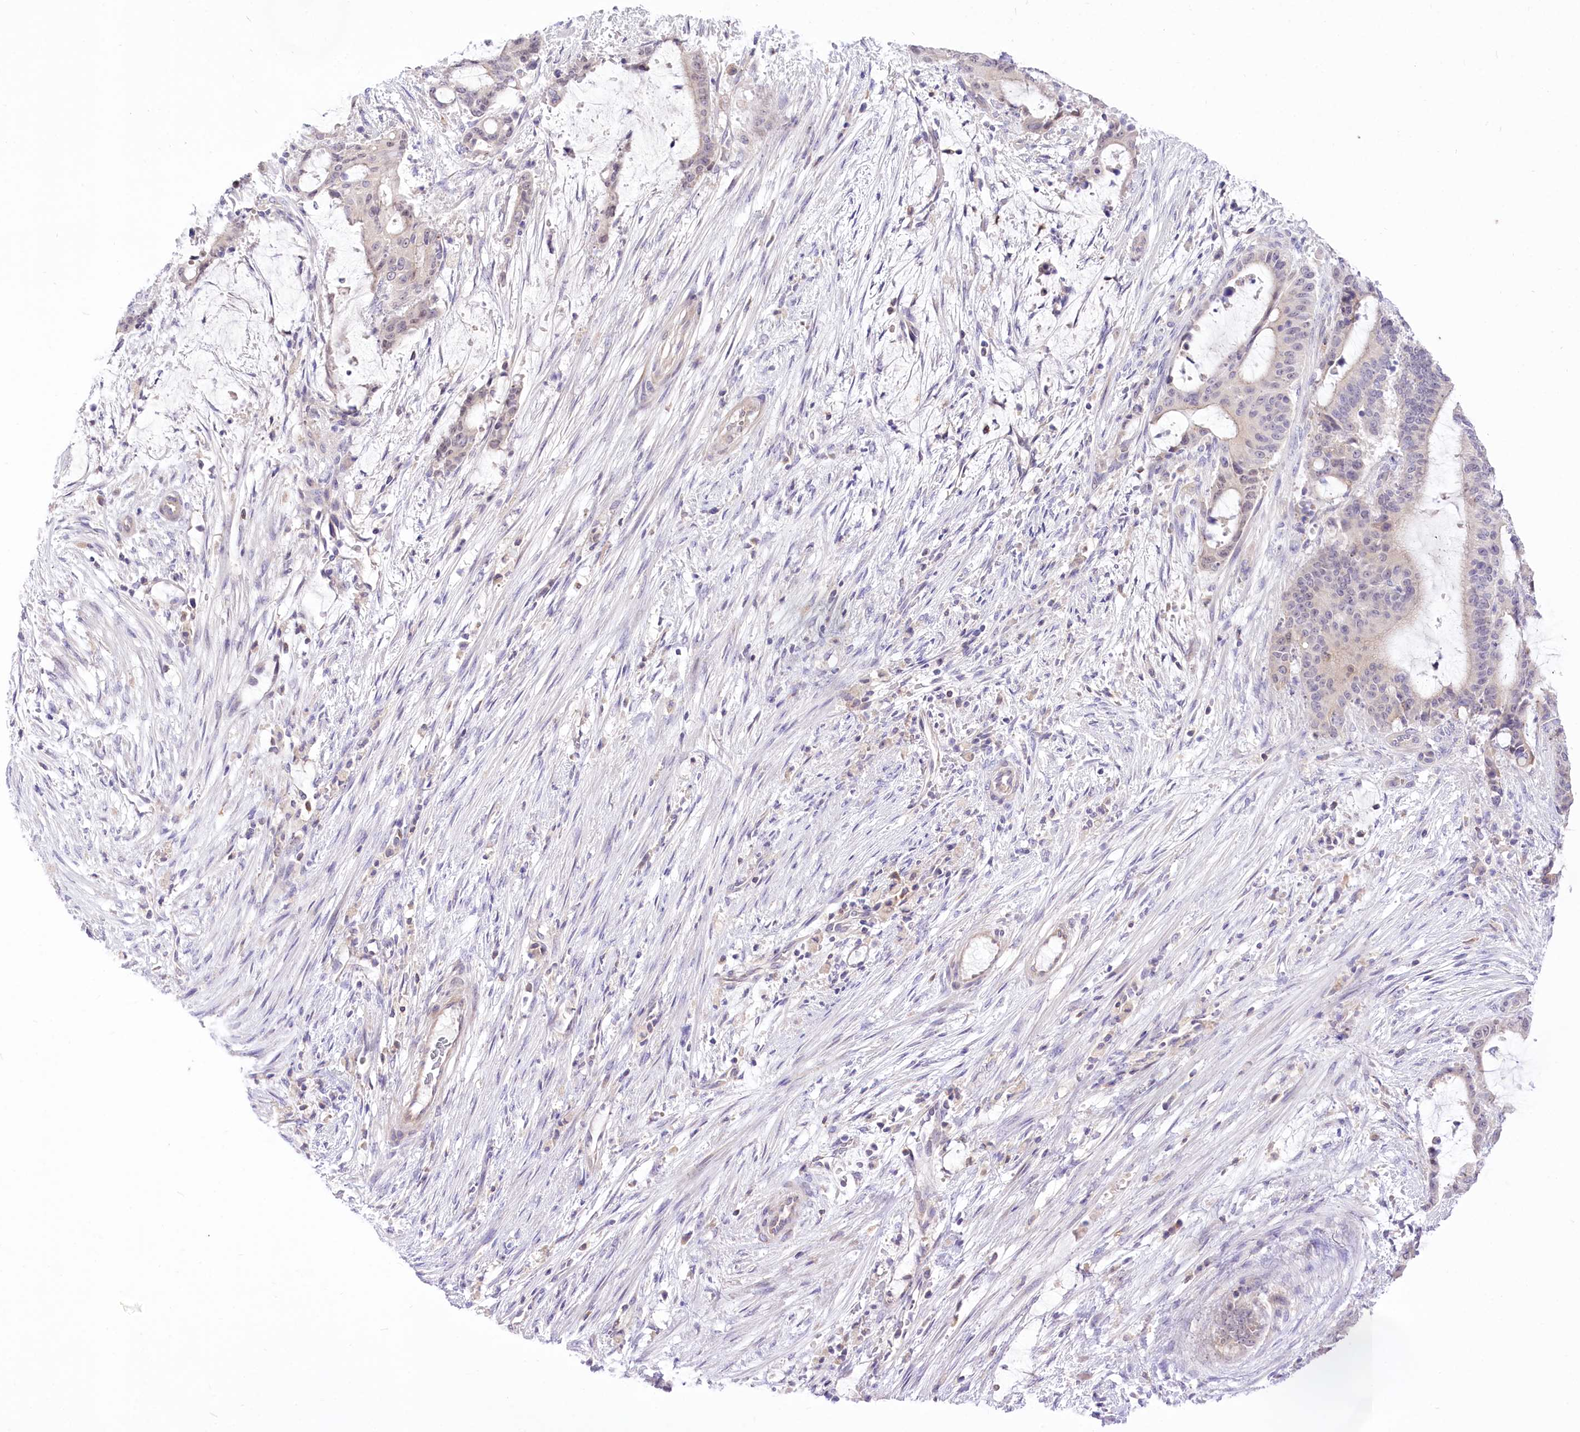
{"staining": {"intensity": "weak", "quantity": "<25%", "location": "cytoplasmic/membranous,nuclear"}, "tissue": "liver cancer", "cell_type": "Tumor cells", "image_type": "cancer", "snomed": [{"axis": "morphology", "description": "Normal tissue, NOS"}, {"axis": "morphology", "description": "Cholangiocarcinoma"}, {"axis": "topography", "description": "Liver"}, {"axis": "topography", "description": "Peripheral nerve tissue"}], "caption": "Immunohistochemistry photomicrograph of liver cholangiocarcinoma stained for a protein (brown), which displays no staining in tumor cells.", "gene": "HELT", "patient": {"sex": "female", "age": 73}}